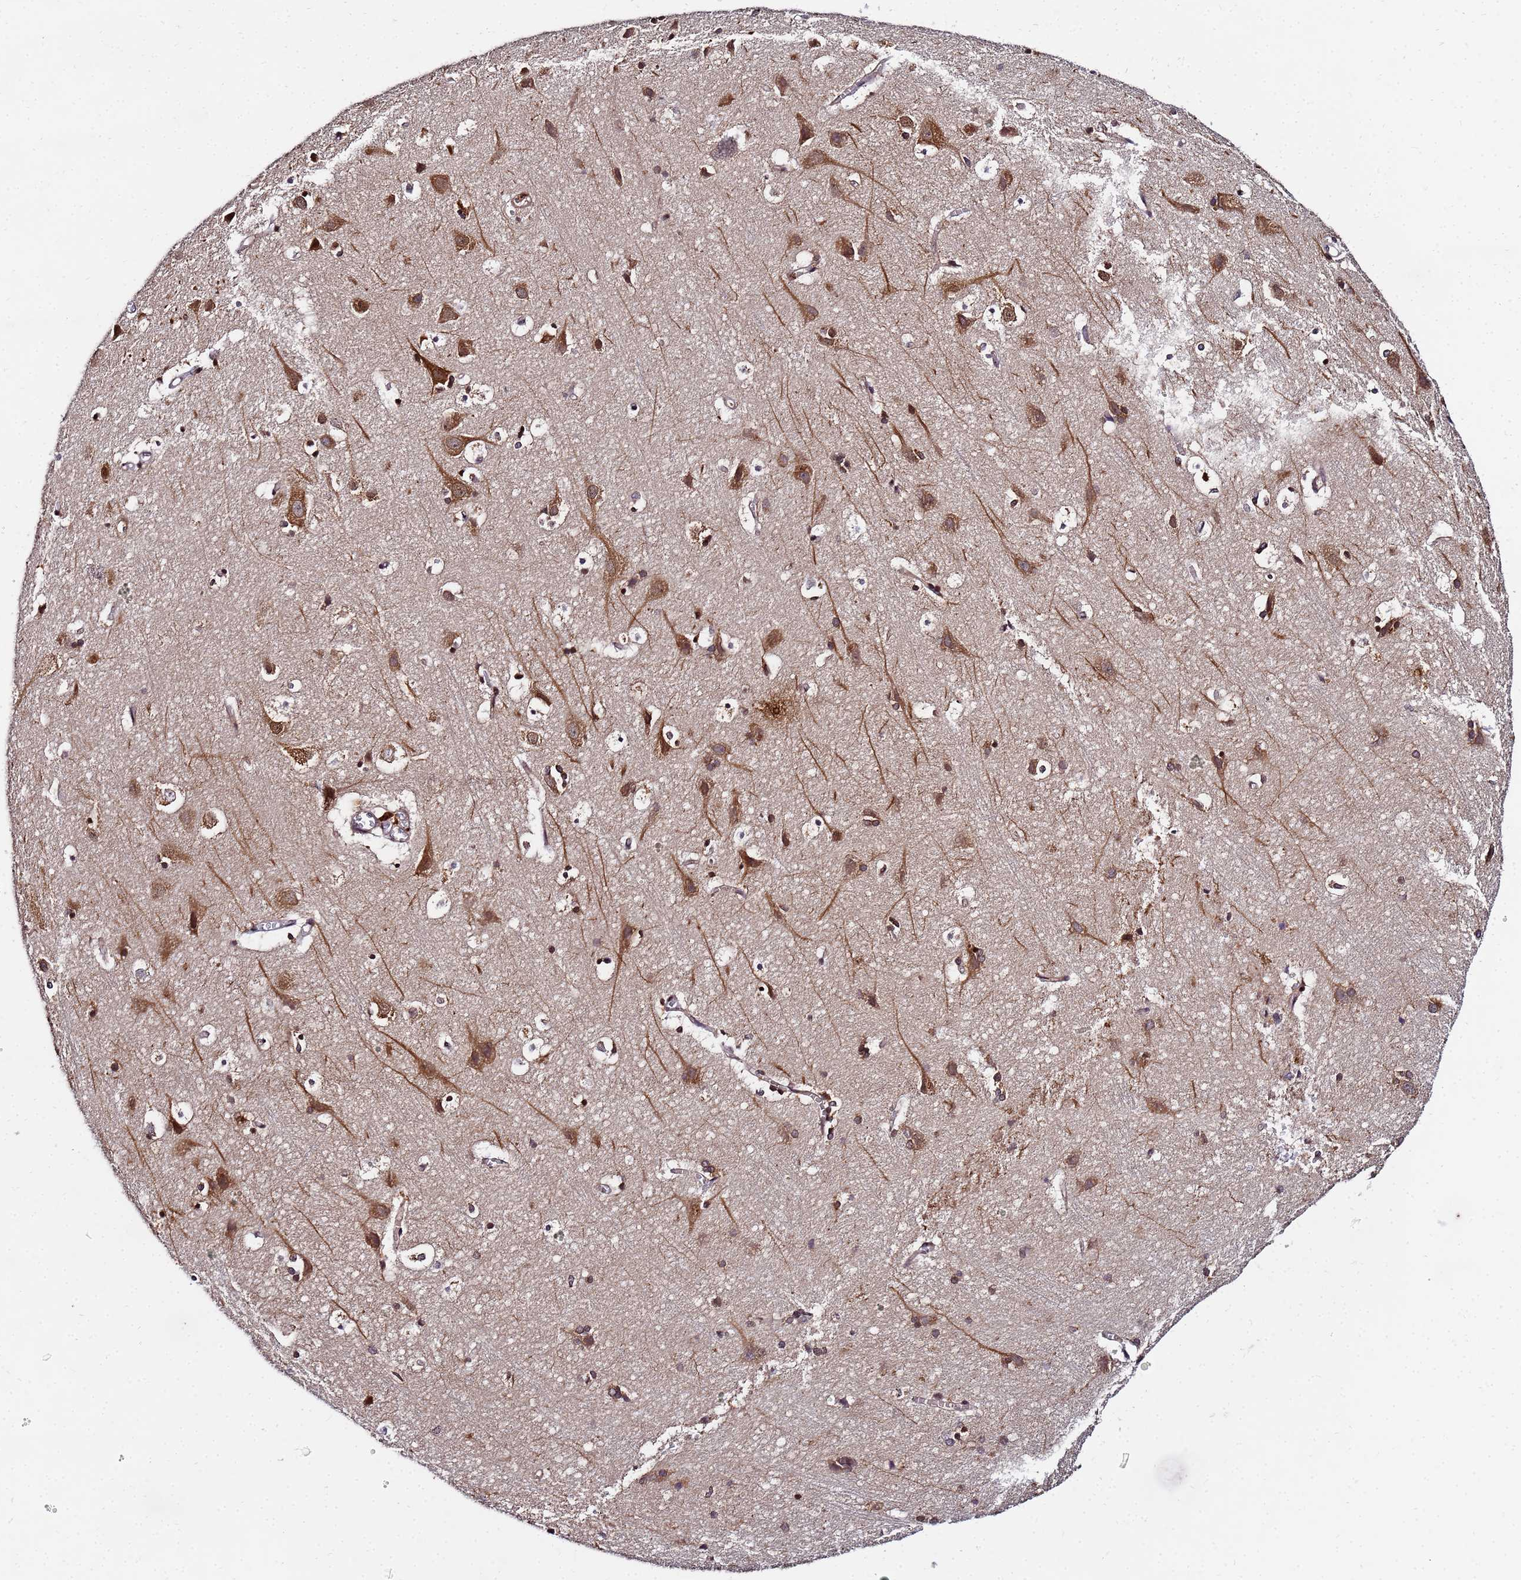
{"staining": {"intensity": "moderate", "quantity": ">75%", "location": "cytoplasmic/membranous"}, "tissue": "cerebral cortex", "cell_type": "Endothelial cells", "image_type": "normal", "snomed": [{"axis": "morphology", "description": "Normal tissue, NOS"}, {"axis": "topography", "description": "Cerebral cortex"}], "caption": "A brown stain shows moderate cytoplasmic/membranous positivity of a protein in endothelial cells of unremarkable human cerebral cortex. The staining is performed using DAB (3,3'-diaminobenzidine) brown chromogen to label protein expression. The nuclei are counter-stained blue using hematoxylin.", "gene": "UNC93B1", "patient": {"sex": "male", "age": 54}}